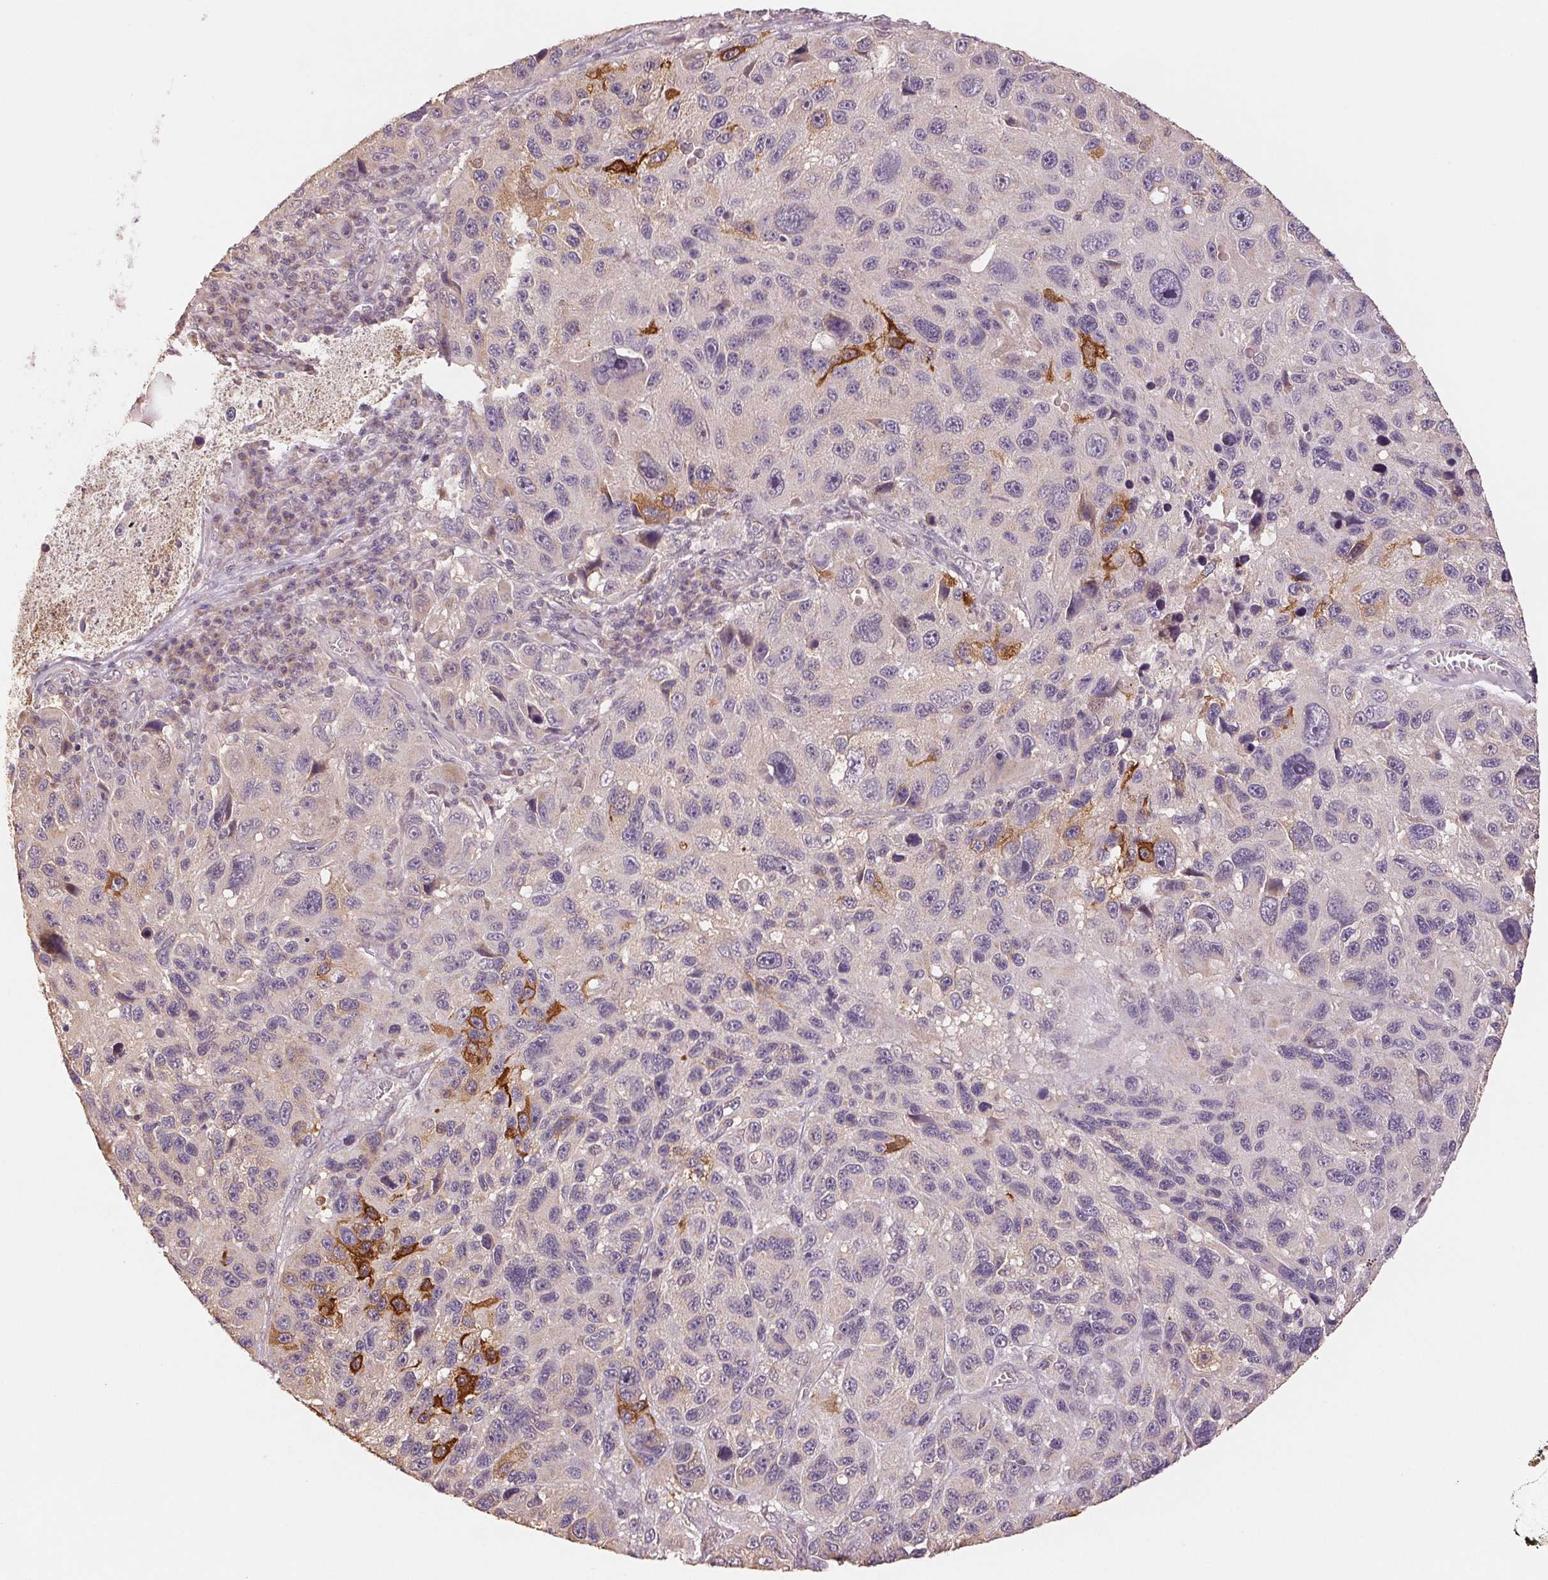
{"staining": {"intensity": "strong", "quantity": "<25%", "location": "cytoplasmic/membranous"}, "tissue": "melanoma", "cell_type": "Tumor cells", "image_type": "cancer", "snomed": [{"axis": "morphology", "description": "Malignant melanoma, NOS"}, {"axis": "topography", "description": "Skin"}], "caption": "Approximately <25% of tumor cells in human melanoma demonstrate strong cytoplasmic/membranous protein staining as visualized by brown immunohistochemical staining.", "gene": "COX14", "patient": {"sex": "male", "age": 53}}